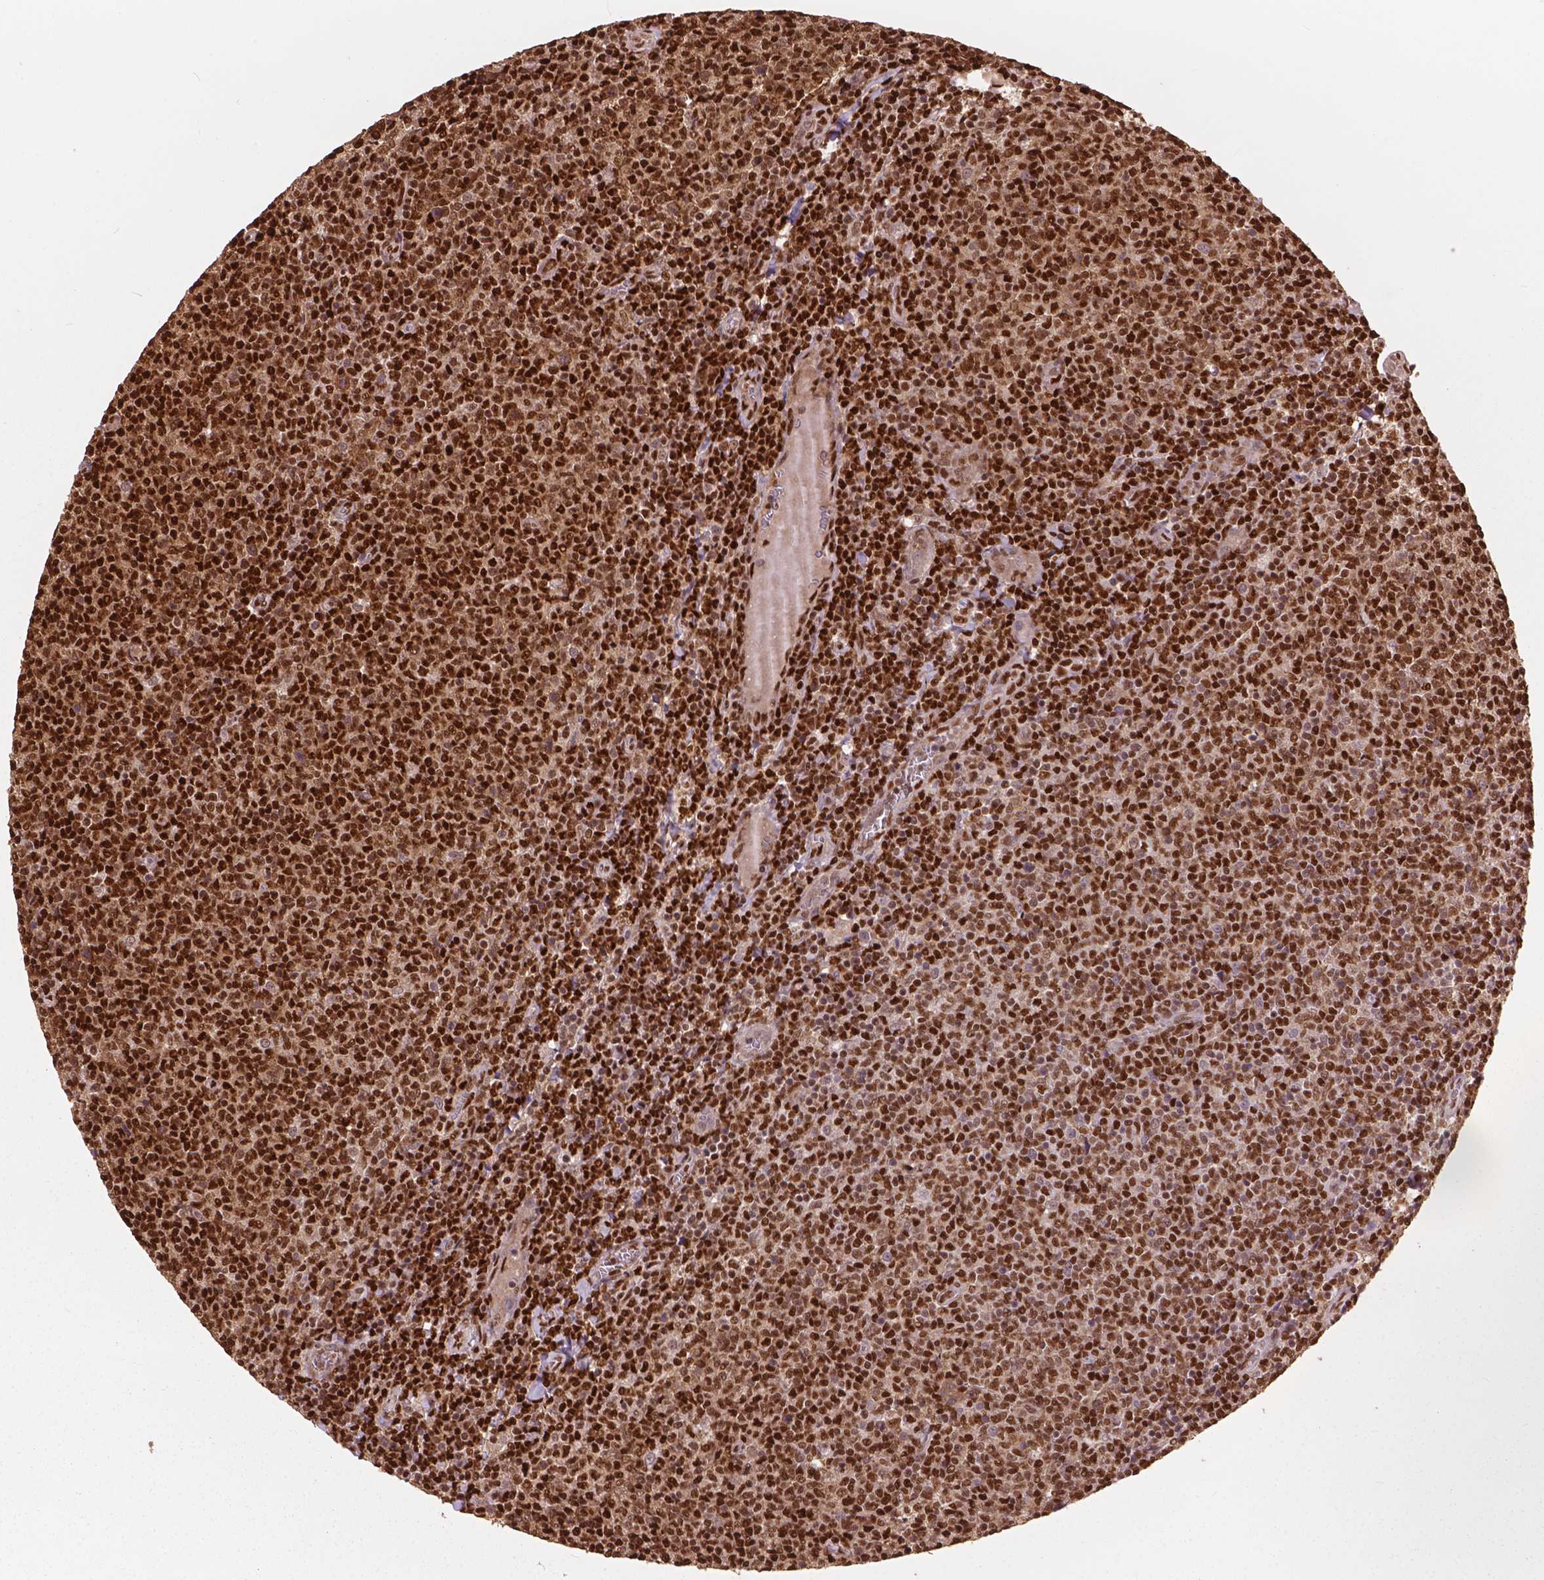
{"staining": {"intensity": "strong", "quantity": ">75%", "location": "nuclear"}, "tissue": "lymphoma", "cell_type": "Tumor cells", "image_type": "cancer", "snomed": [{"axis": "morphology", "description": "Malignant lymphoma, non-Hodgkin's type, Low grade"}, {"axis": "topography", "description": "Lymph node"}], "caption": "IHC image of human malignant lymphoma, non-Hodgkin's type (low-grade) stained for a protein (brown), which exhibits high levels of strong nuclear staining in approximately >75% of tumor cells.", "gene": "ANP32B", "patient": {"sex": "male", "age": 52}}